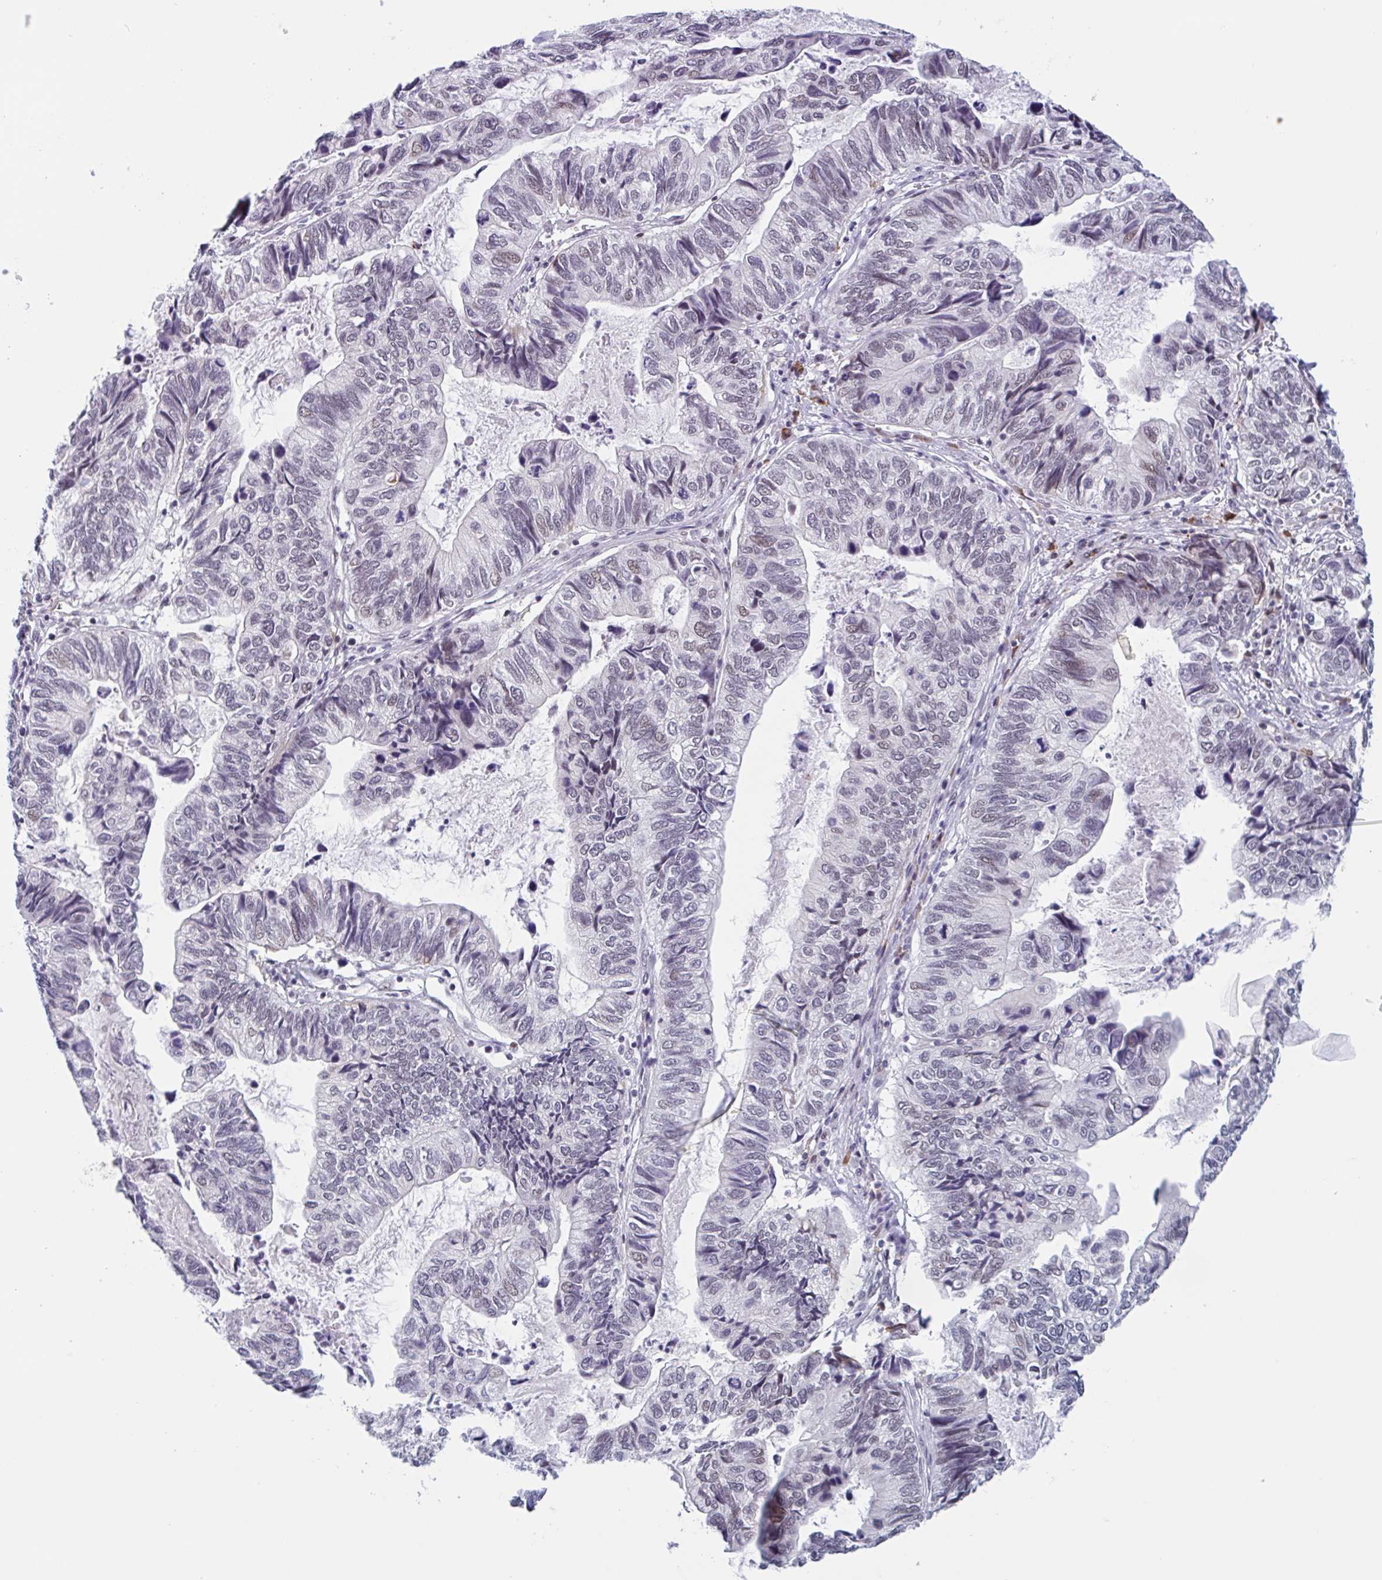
{"staining": {"intensity": "moderate", "quantity": "25%-75%", "location": "nuclear"}, "tissue": "stomach cancer", "cell_type": "Tumor cells", "image_type": "cancer", "snomed": [{"axis": "morphology", "description": "Adenocarcinoma, NOS"}, {"axis": "topography", "description": "Stomach, upper"}], "caption": "This is a micrograph of immunohistochemistry staining of stomach cancer (adenocarcinoma), which shows moderate positivity in the nuclear of tumor cells.", "gene": "PLG", "patient": {"sex": "female", "age": 67}}